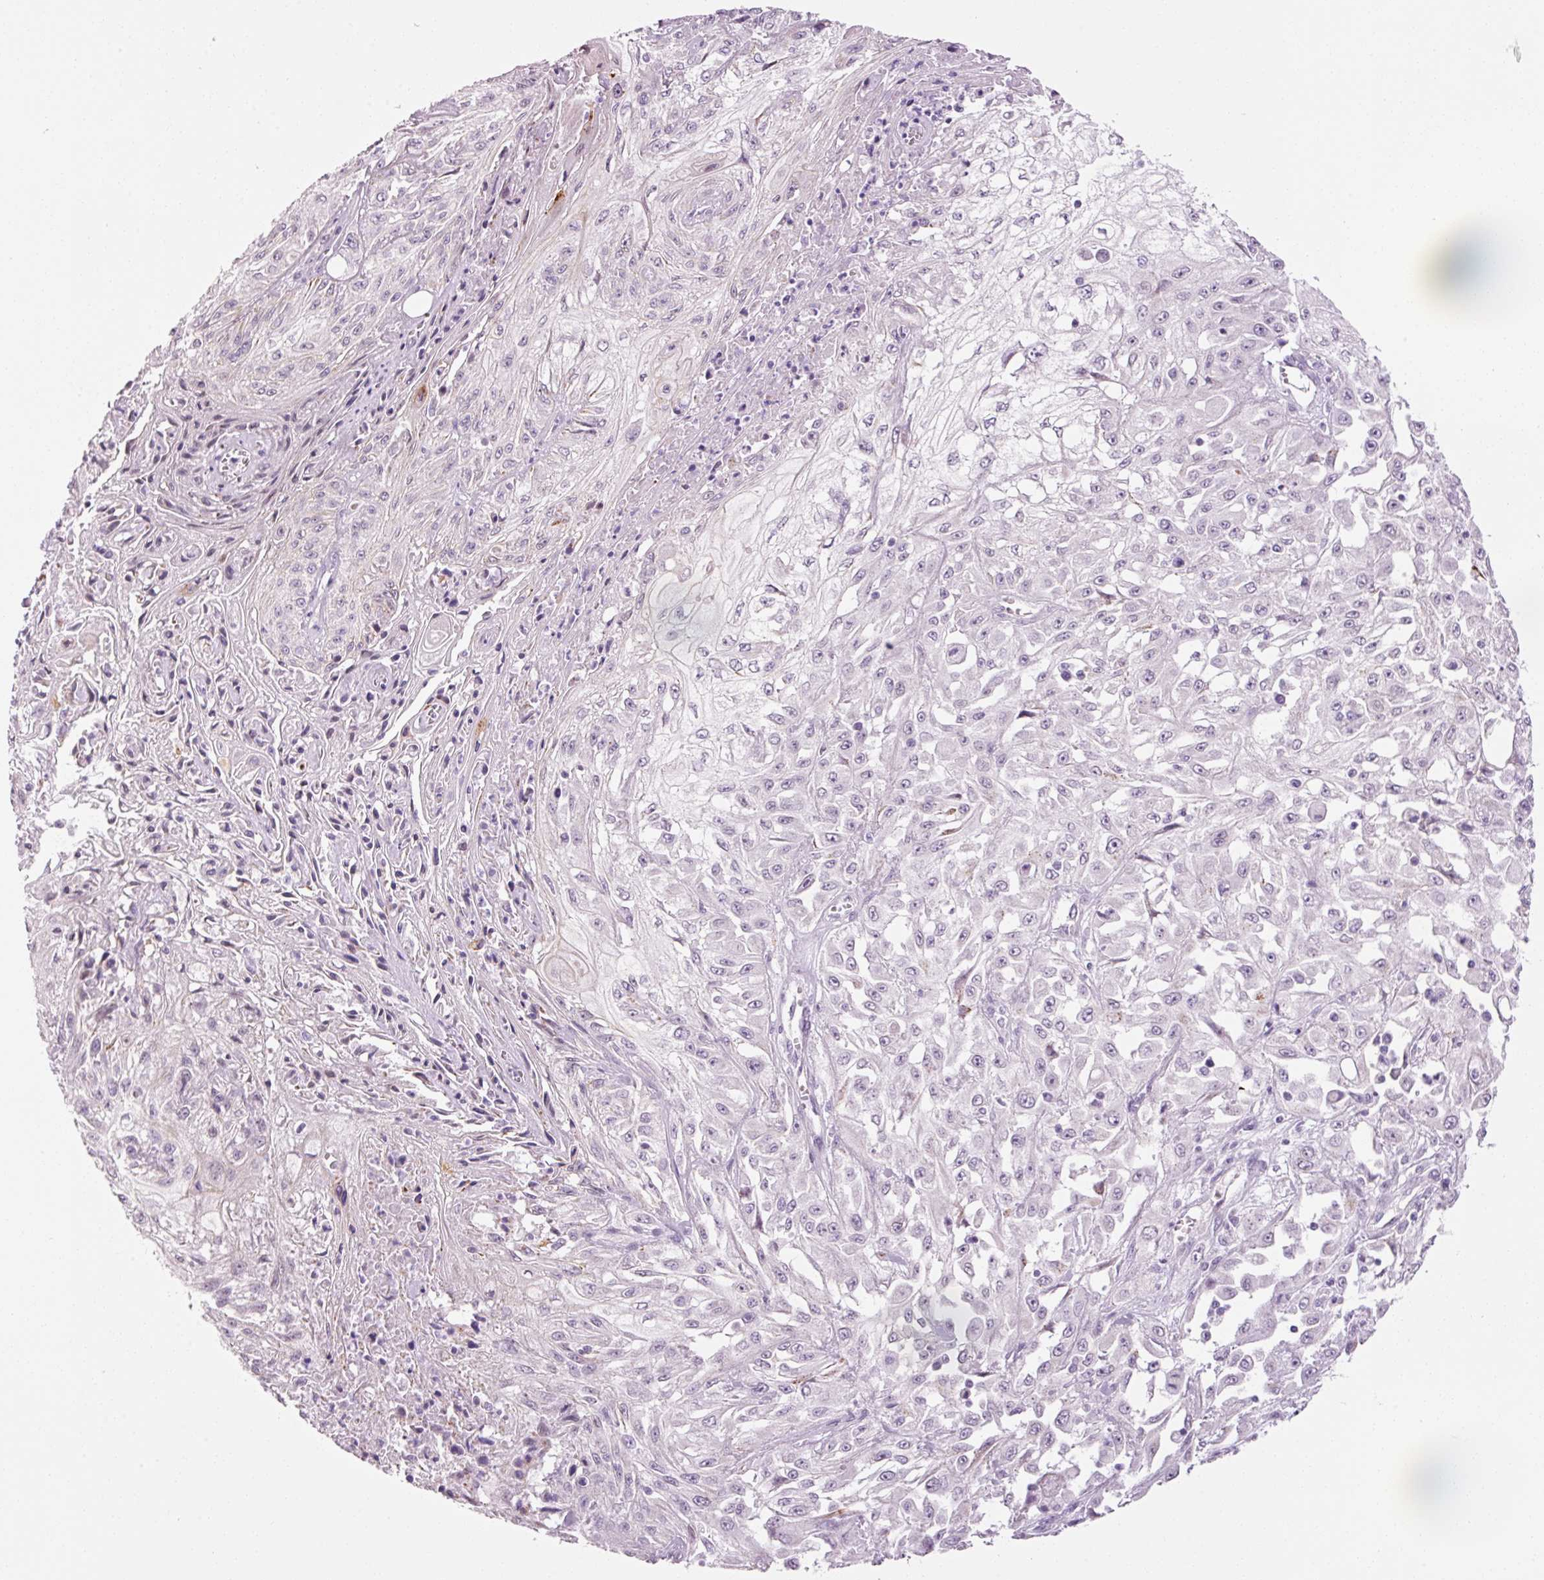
{"staining": {"intensity": "negative", "quantity": "none", "location": "none"}, "tissue": "skin cancer", "cell_type": "Tumor cells", "image_type": "cancer", "snomed": [{"axis": "morphology", "description": "Squamous cell carcinoma, NOS"}, {"axis": "morphology", "description": "Squamous cell carcinoma, metastatic, NOS"}, {"axis": "topography", "description": "Skin"}, {"axis": "topography", "description": "Lymph node"}], "caption": "DAB (3,3'-diaminobenzidine) immunohistochemical staining of human metastatic squamous cell carcinoma (skin) demonstrates no significant expression in tumor cells. (DAB (3,3'-diaminobenzidine) immunohistochemistry with hematoxylin counter stain).", "gene": "ANKRD20A1", "patient": {"sex": "male", "age": 75}}